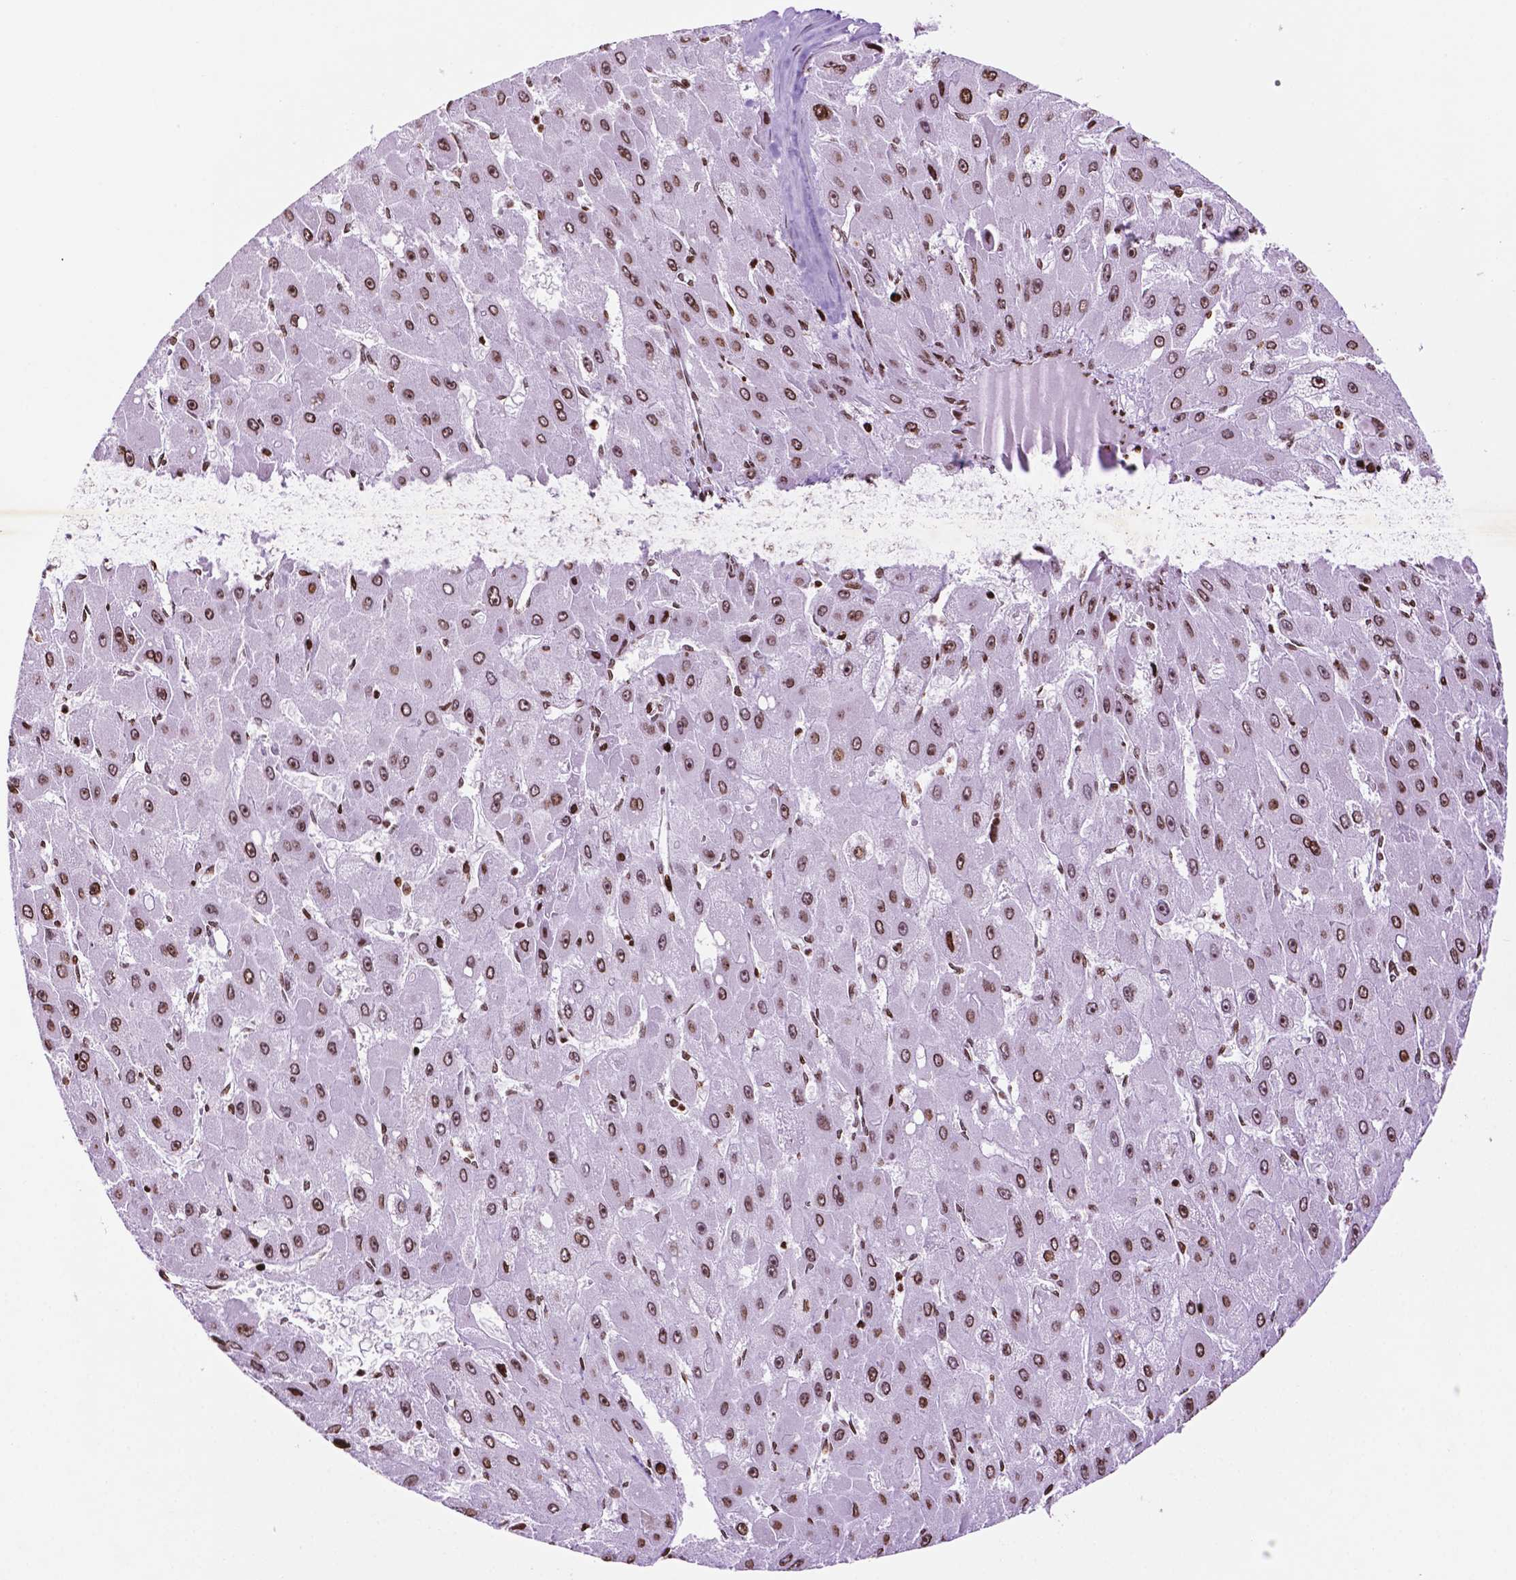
{"staining": {"intensity": "strong", "quantity": ">75%", "location": "nuclear"}, "tissue": "liver cancer", "cell_type": "Tumor cells", "image_type": "cancer", "snomed": [{"axis": "morphology", "description": "Carcinoma, Hepatocellular, NOS"}, {"axis": "topography", "description": "Liver"}], "caption": "Immunohistochemical staining of hepatocellular carcinoma (liver) reveals strong nuclear protein expression in approximately >75% of tumor cells. (DAB (3,3'-diaminobenzidine) = brown stain, brightfield microscopy at high magnification).", "gene": "TMEM250", "patient": {"sex": "female", "age": 25}}